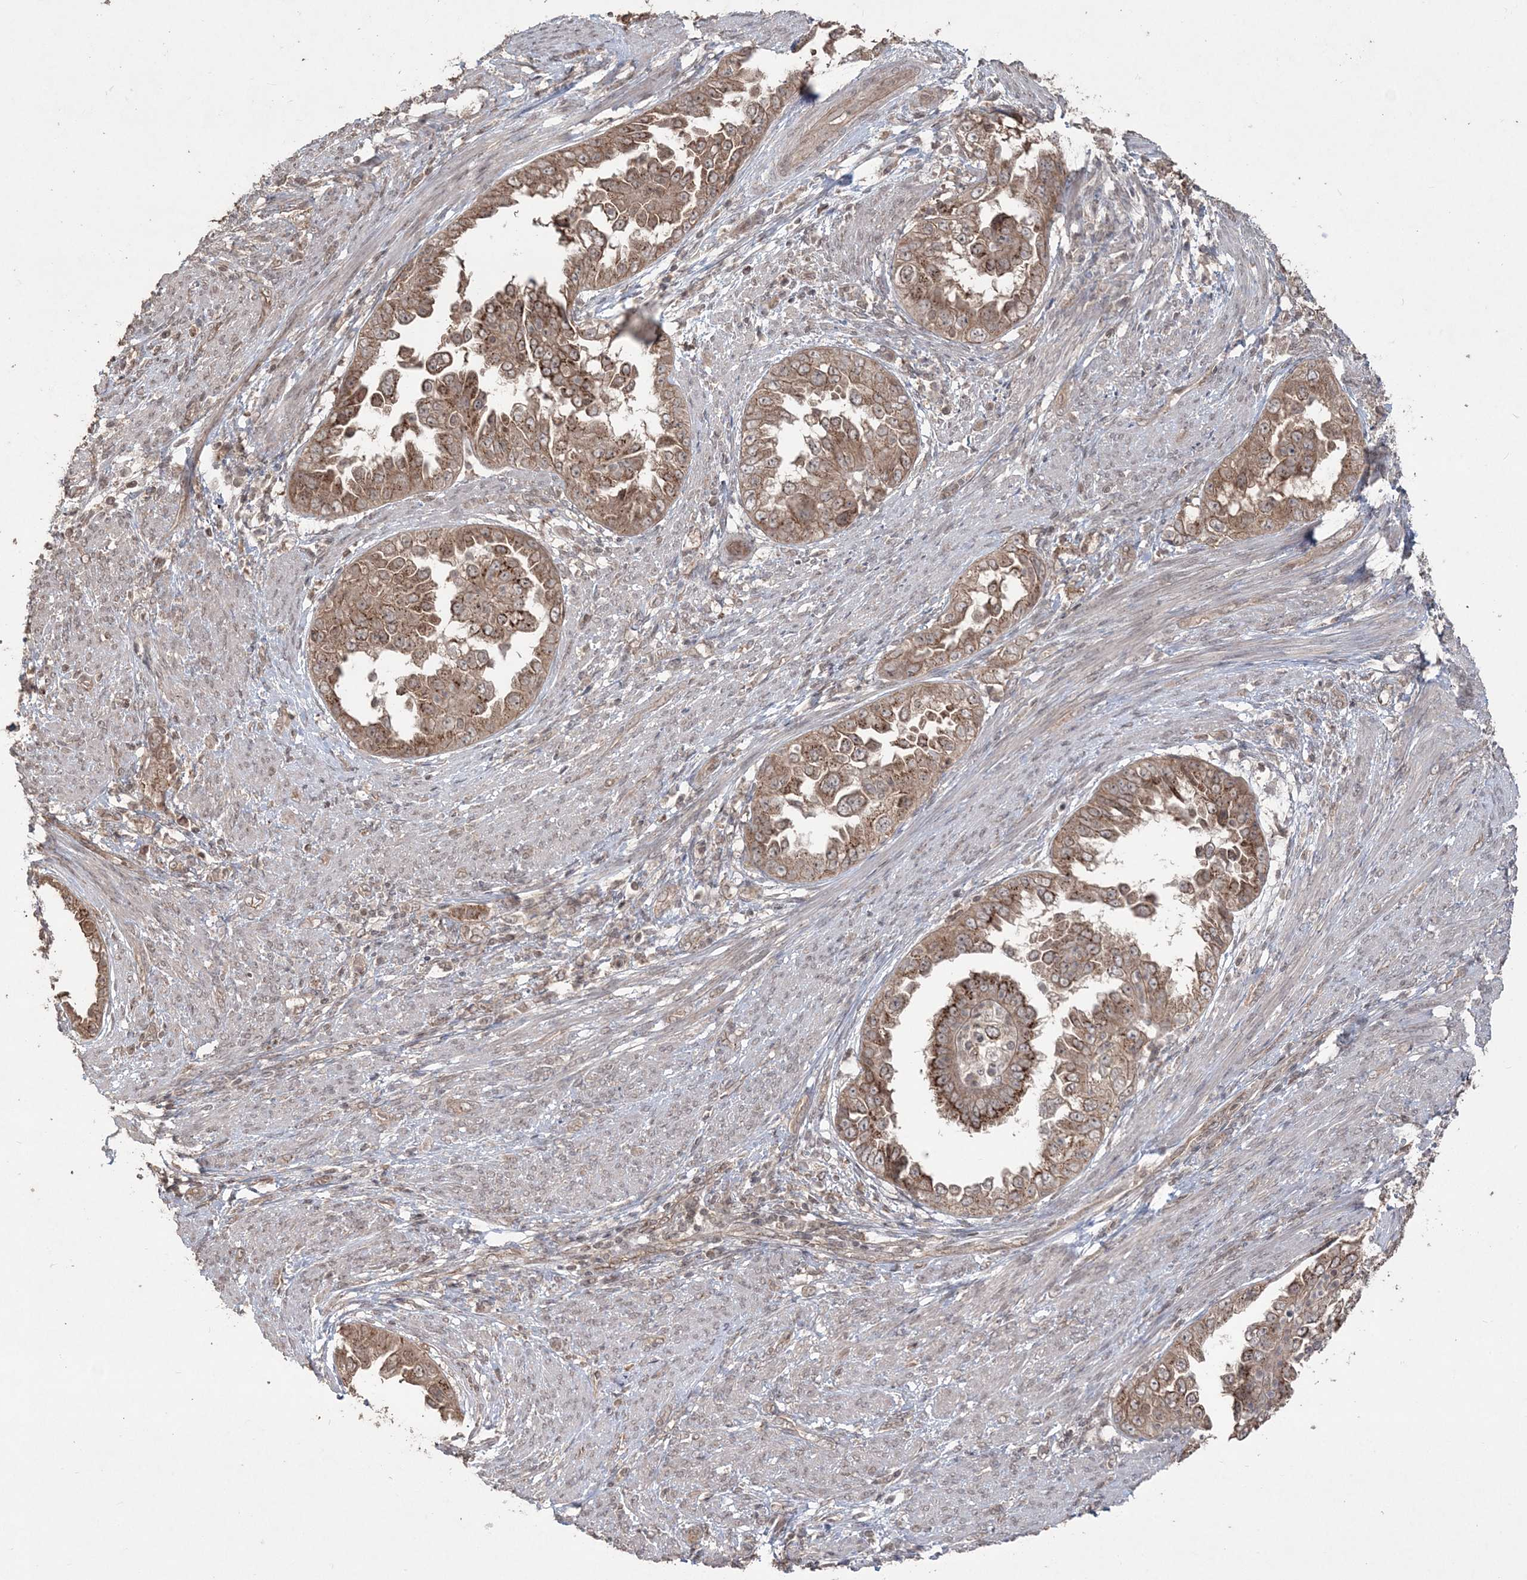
{"staining": {"intensity": "moderate", "quantity": ">75%", "location": "cytoplasmic/membranous"}, "tissue": "endometrial cancer", "cell_type": "Tumor cells", "image_type": "cancer", "snomed": [{"axis": "morphology", "description": "Adenocarcinoma, NOS"}, {"axis": "topography", "description": "Endometrium"}], "caption": "An immunohistochemistry photomicrograph of tumor tissue is shown. Protein staining in brown labels moderate cytoplasmic/membranous positivity in endometrial adenocarcinoma within tumor cells.", "gene": "EHHADH", "patient": {"sex": "female", "age": 85}}